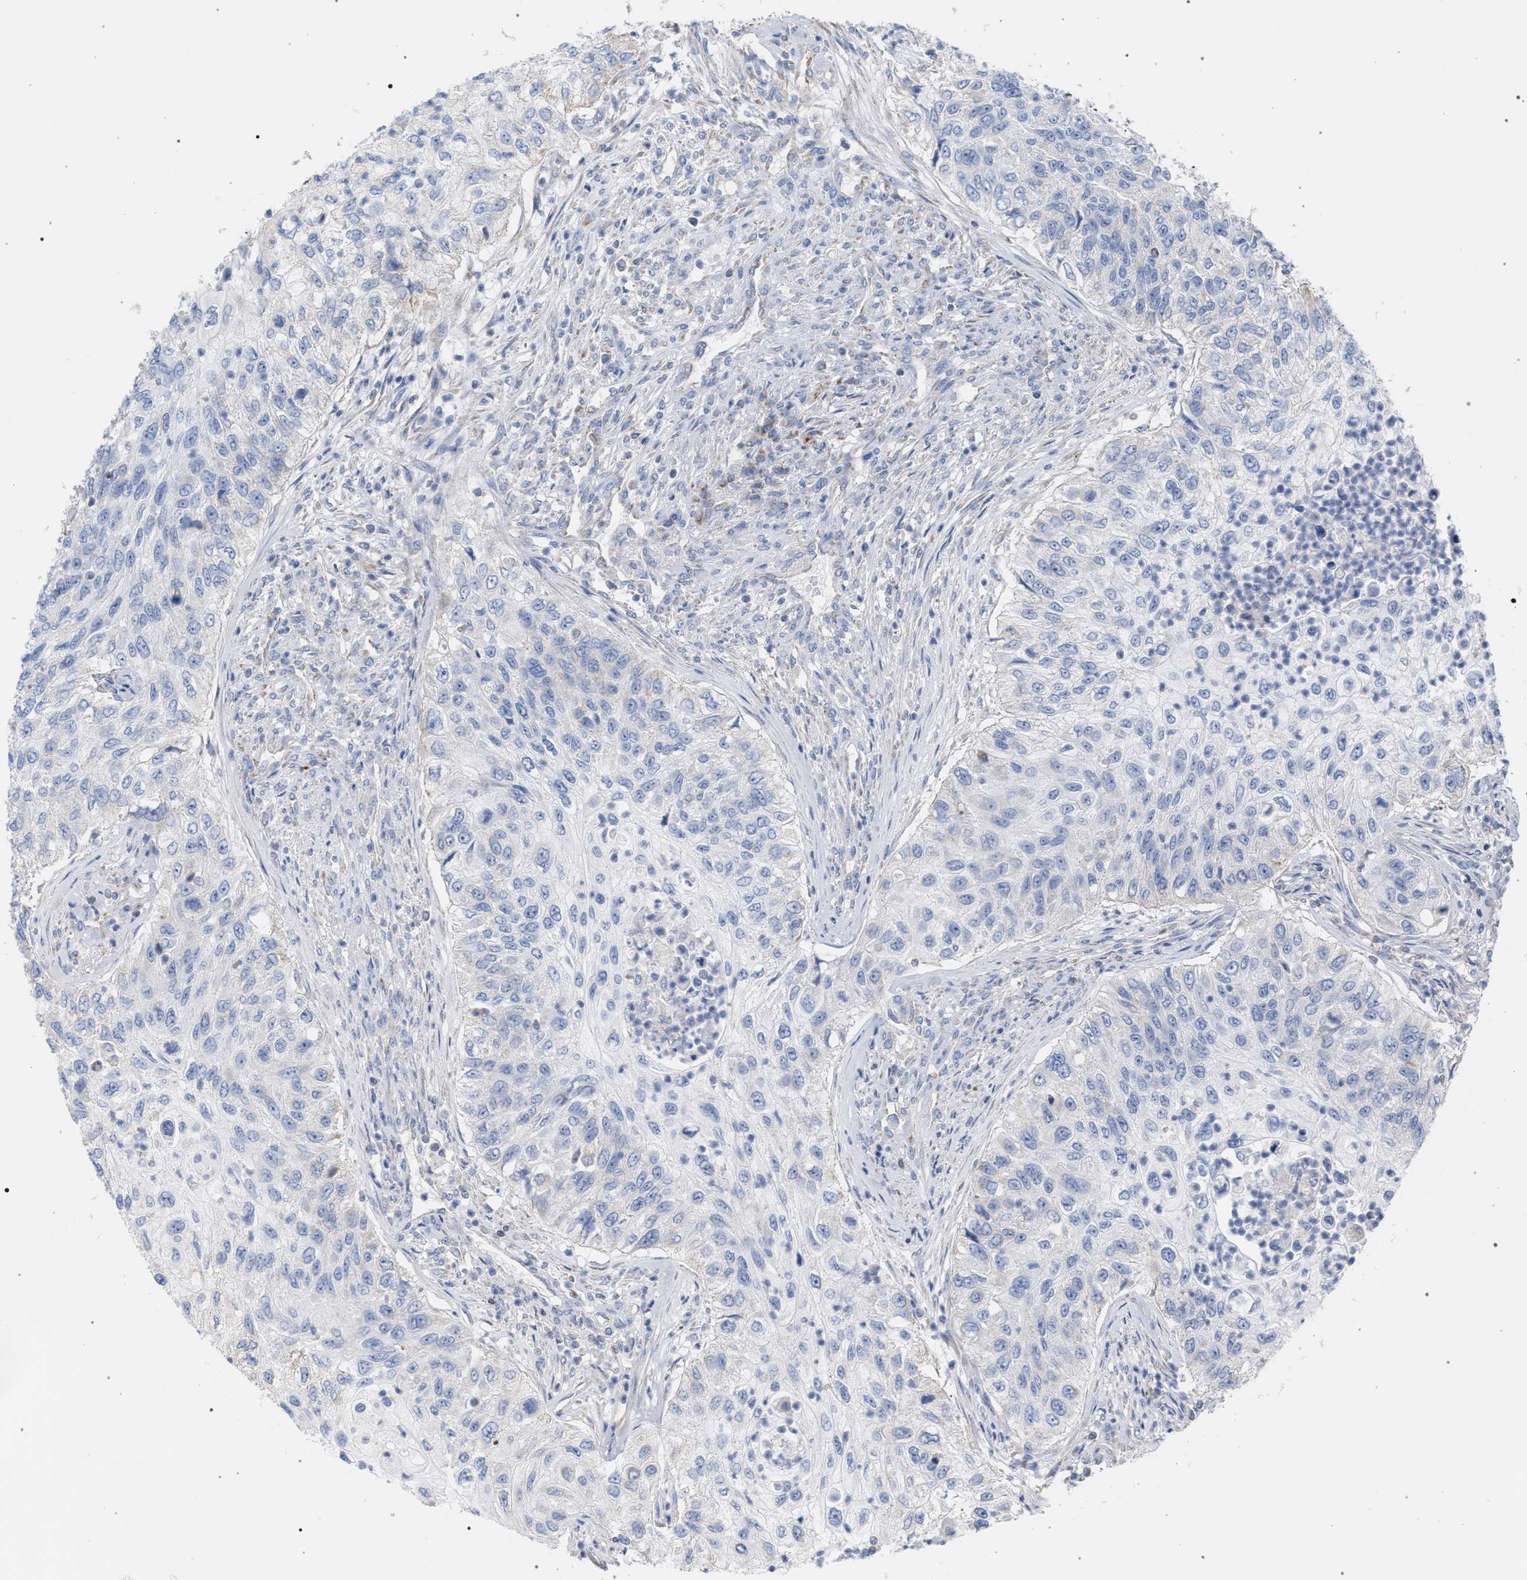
{"staining": {"intensity": "negative", "quantity": "none", "location": "none"}, "tissue": "urothelial cancer", "cell_type": "Tumor cells", "image_type": "cancer", "snomed": [{"axis": "morphology", "description": "Urothelial carcinoma, High grade"}, {"axis": "topography", "description": "Urinary bladder"}], "caption": "High magnification brightfield microscopy of urothelial cancer stained with DAB (3,3'-diaminobenzidine) (brown) and counterstained with hematoxylin (blue): tumor cells show no significant expression. (Brightfield microscopy of DAB IHC at high magnification).", "gene": "ECI2", "patient": {"sex": "female", "age": 60}}